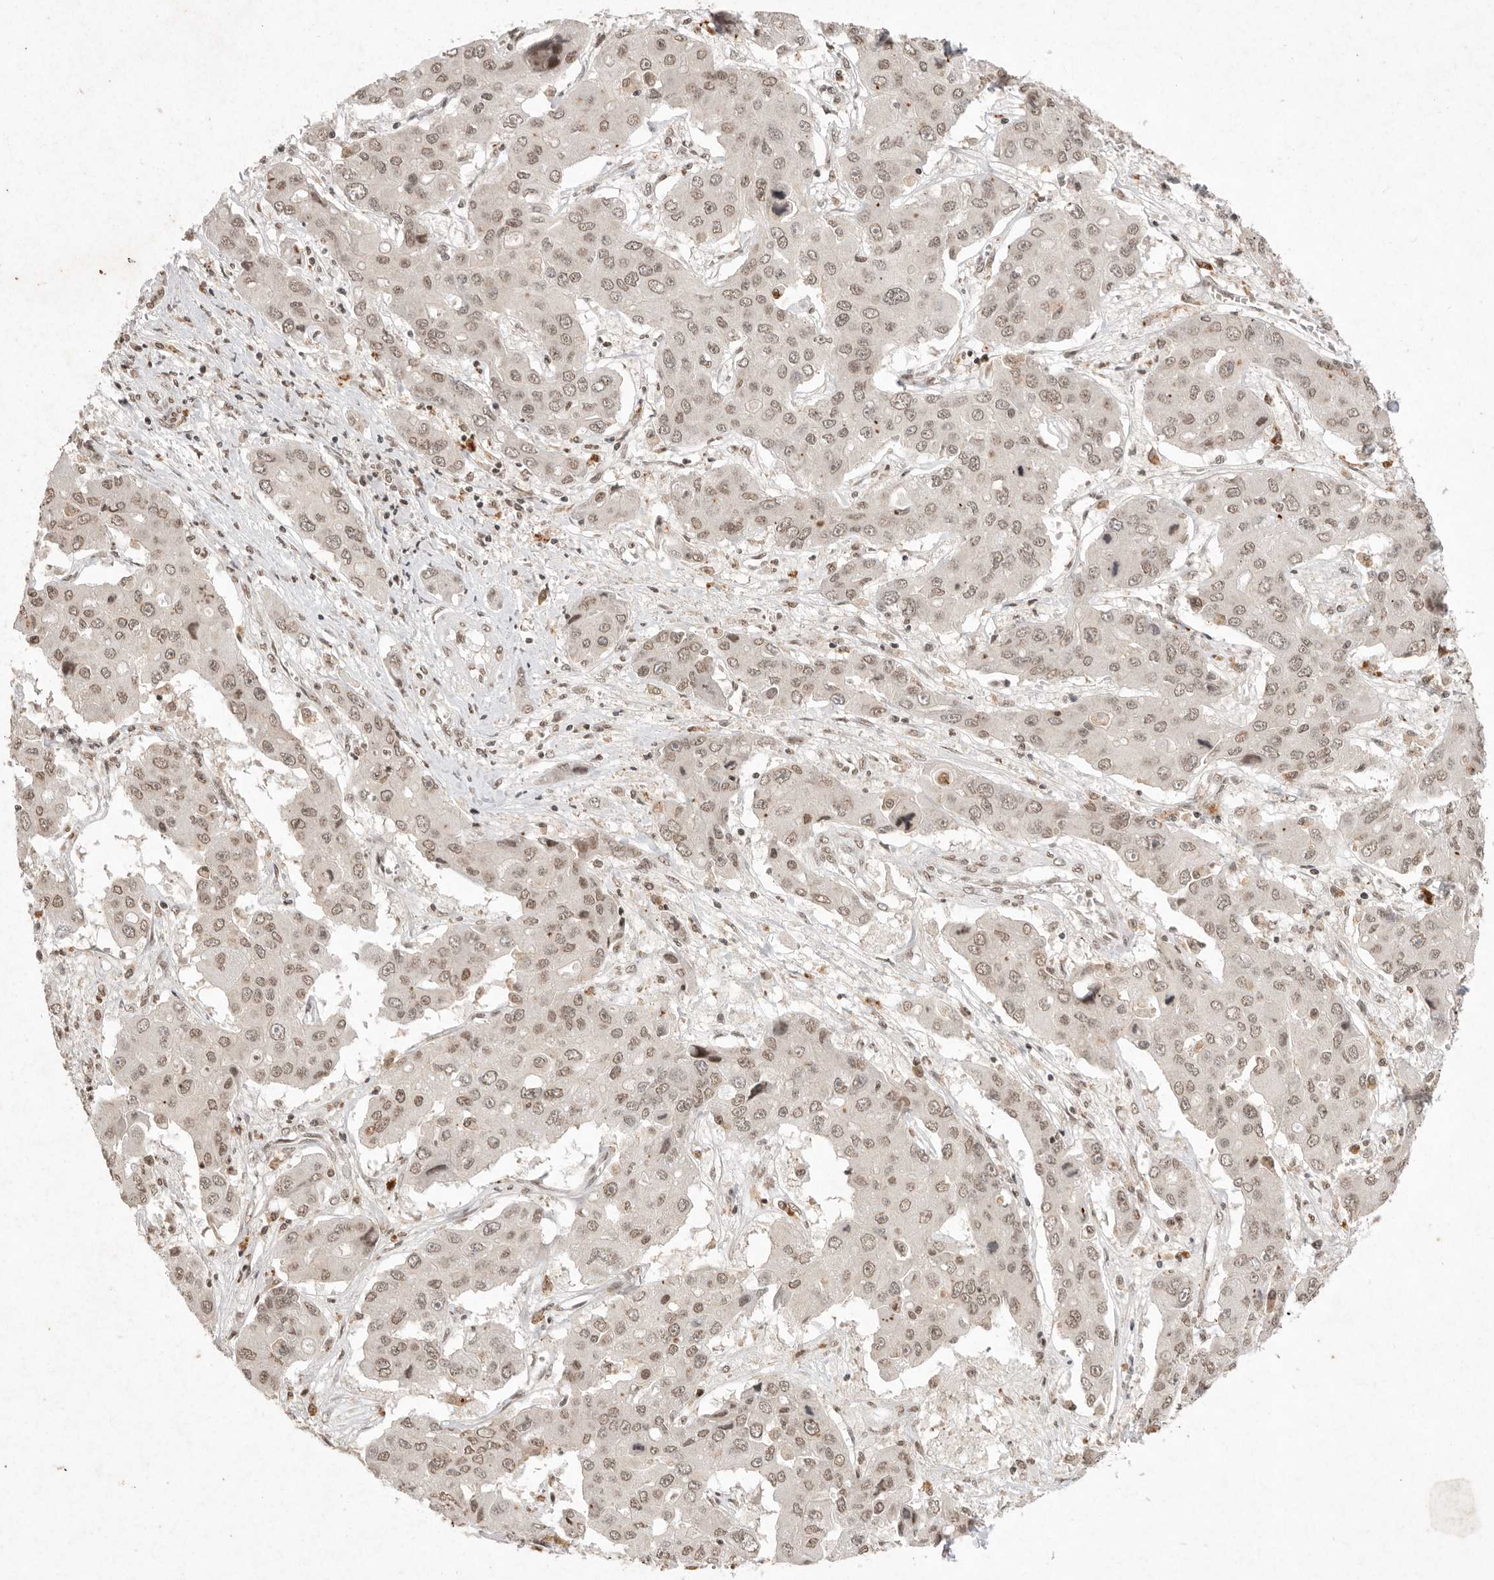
{"staining": {"intensity": "weak", "quantity": ">75%", "location": "nuclear"}, "tissue": "liver cancer", "cell_type": "Tumor cells", "image_type": "cancer", "snomed": [{"axis": "morphology", "description": "Cholangiocarcinoma"}, {"axis": "topography", "description": "Liver"}], "caption": "Weak nuclear protein positivity is identified in about >75% of tumor cells in liver cholangiocarcinoma.", "gene": "NKX3-2", "patient": {"sex": "male", "age": 67}}